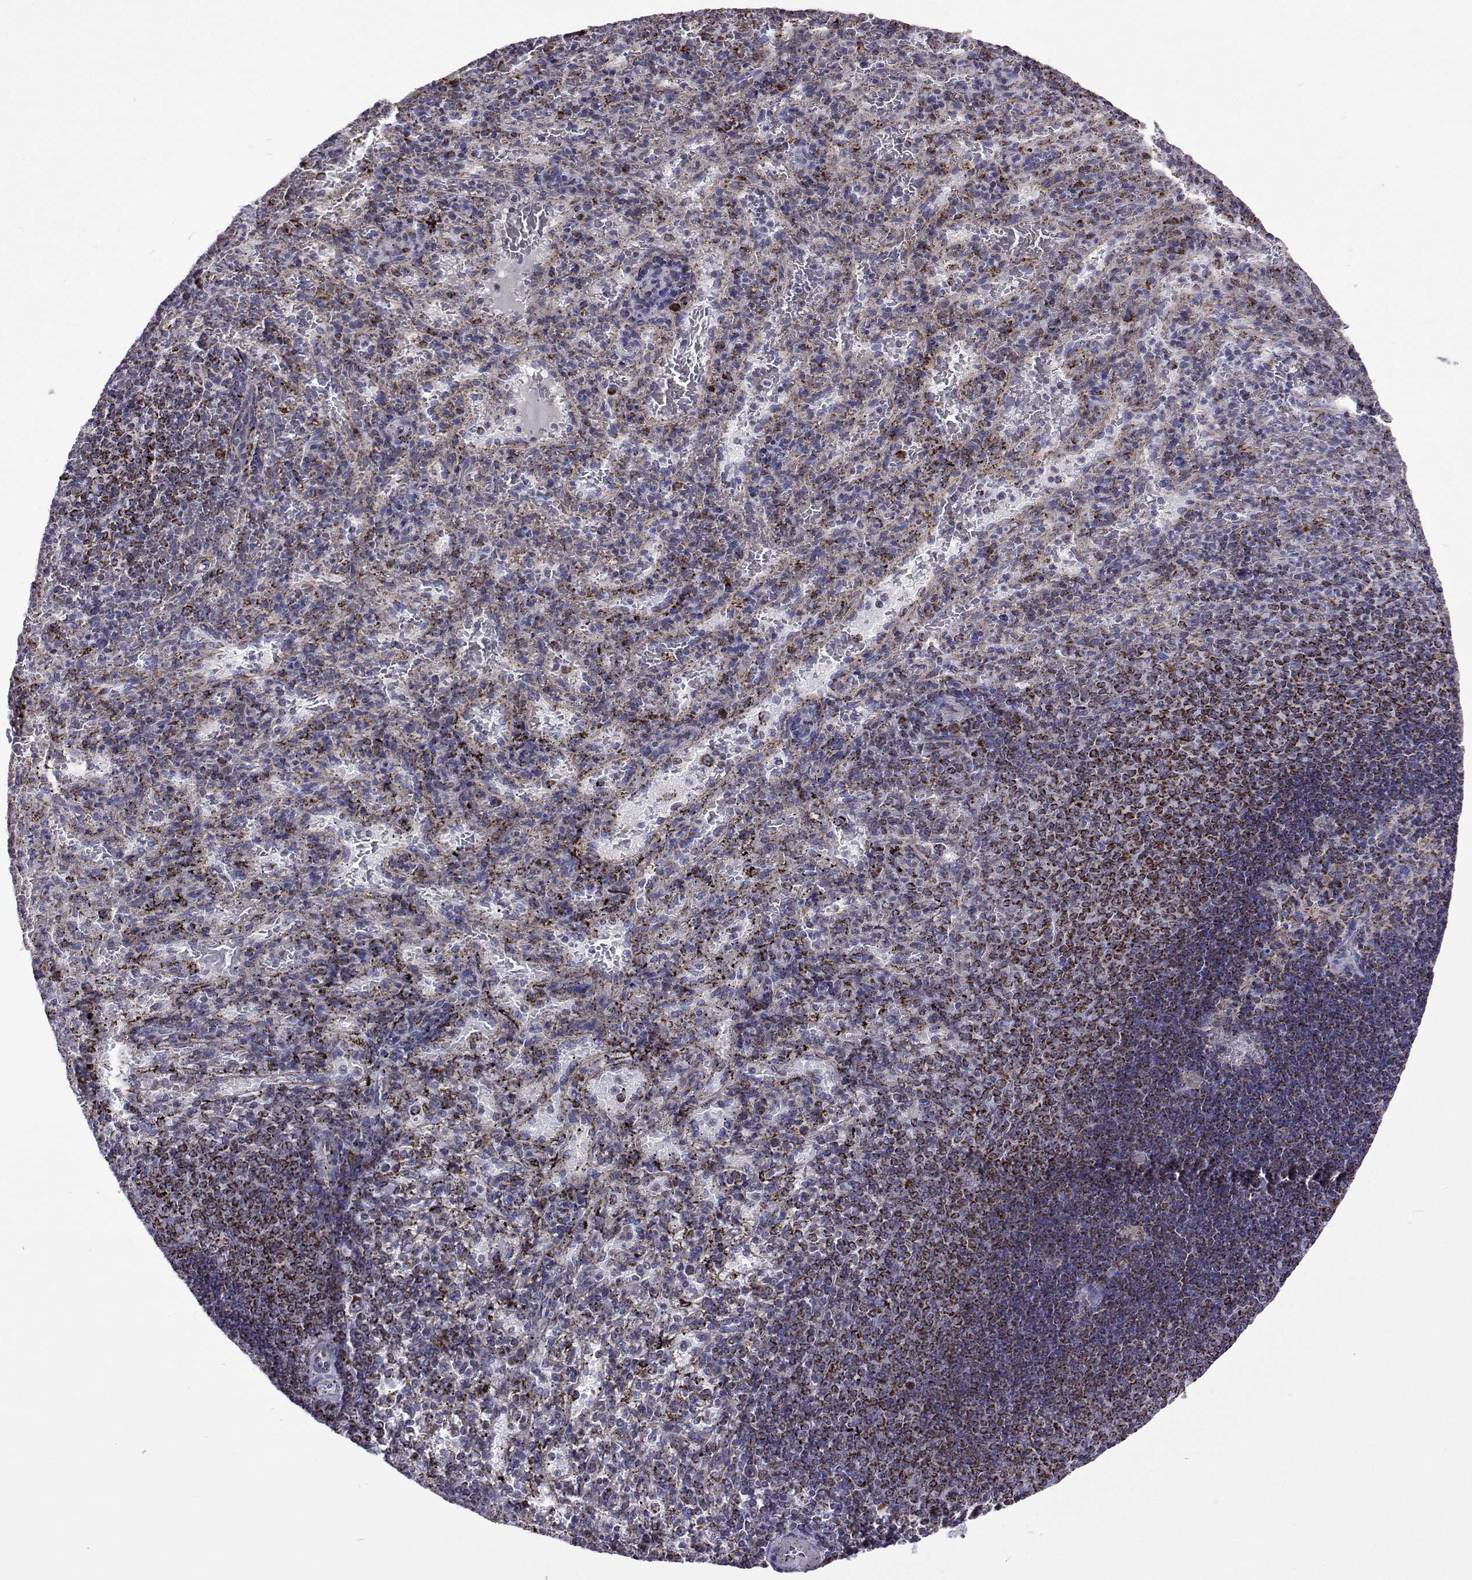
{"staining": {"intensity": "negative", "quantity": "none", "location": "none"}, "tissue": "spleen", "cell_type": "Cells in red pulp", "image_type": "normal", "snomed": [{"axis": "morphology", "description": "Normal tissue, NOS"}, {"axis": "topography", "description": "Spleen"}], "caption": "Micrograph shows no protein expression in cells in red pulp of normal spleen. (Brightfield microscopy of DAB (3,3'-diaminobenzidine) immunohistochemistry (IHC) at high magnification).", "gene": "MCCC2", "patient": {"sex": "male", "age": 57}}